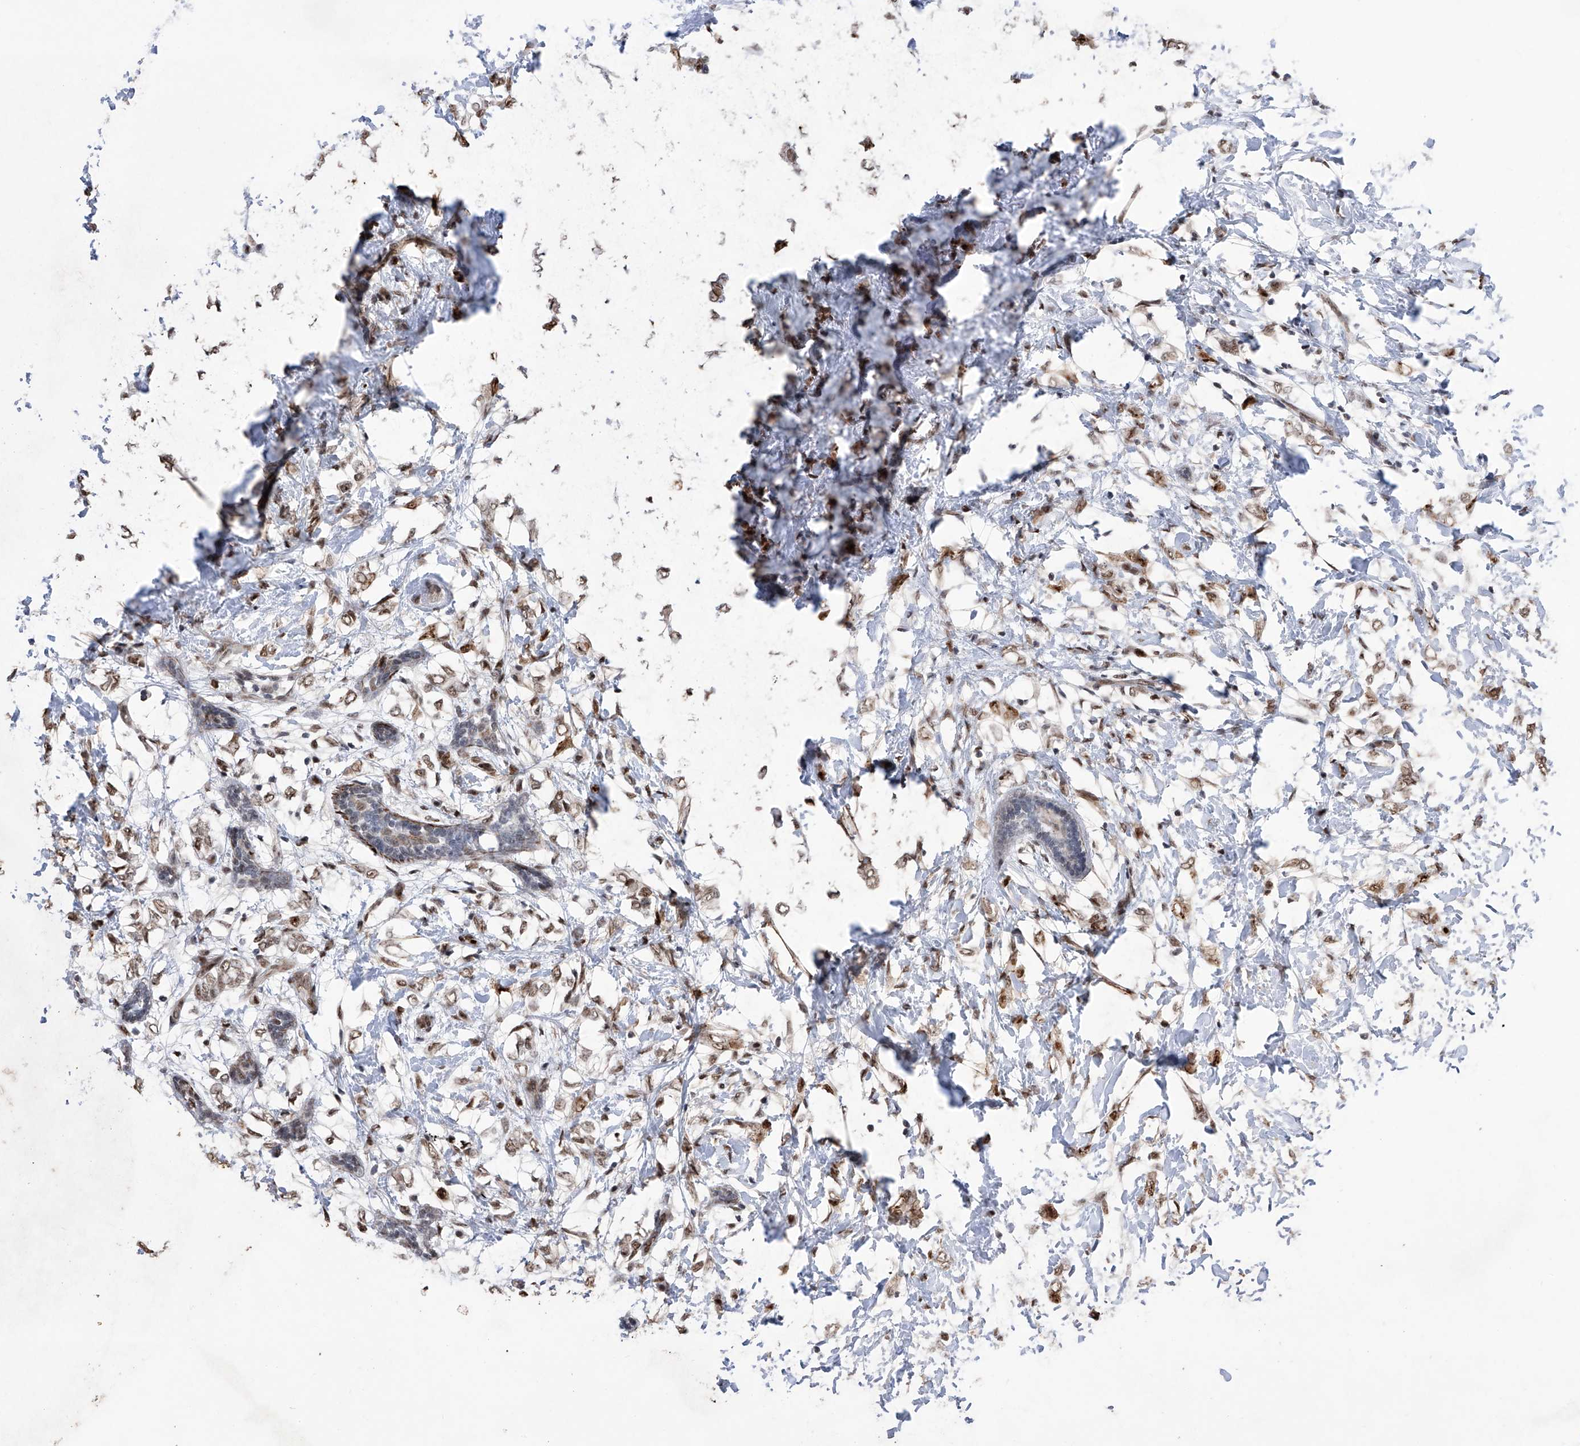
{"staining": {"intensity": "moderate", "quantity": ">75%", "location": "nuclear"}, "tissue": "breast cancer", "cell_type": "Tumor cells", "image_type": "cancer", "snomed": [{"axis": "morphology", "description": "Normal tissue, NOS"}, {"axis": "morphology", "description": "Lobular carcinoma"}, {"axis": "topography", "description": "Breast"}], "caption": "Immunohistochemistry (IHC) staining of breast cancer (lobular carcinoma), which shows medium levels of moderate nuclear positivity in about >75% of tumor cells indicating moderate nuclear protein positivity. The staining was performed using DAB (3,3'-diaminobenzidine) (brown) for protein detection and nuclei were counterstained in hematoxylin (blue).", "gene": "NFATC4", "patient": {"sex": "female", "age": 47}}